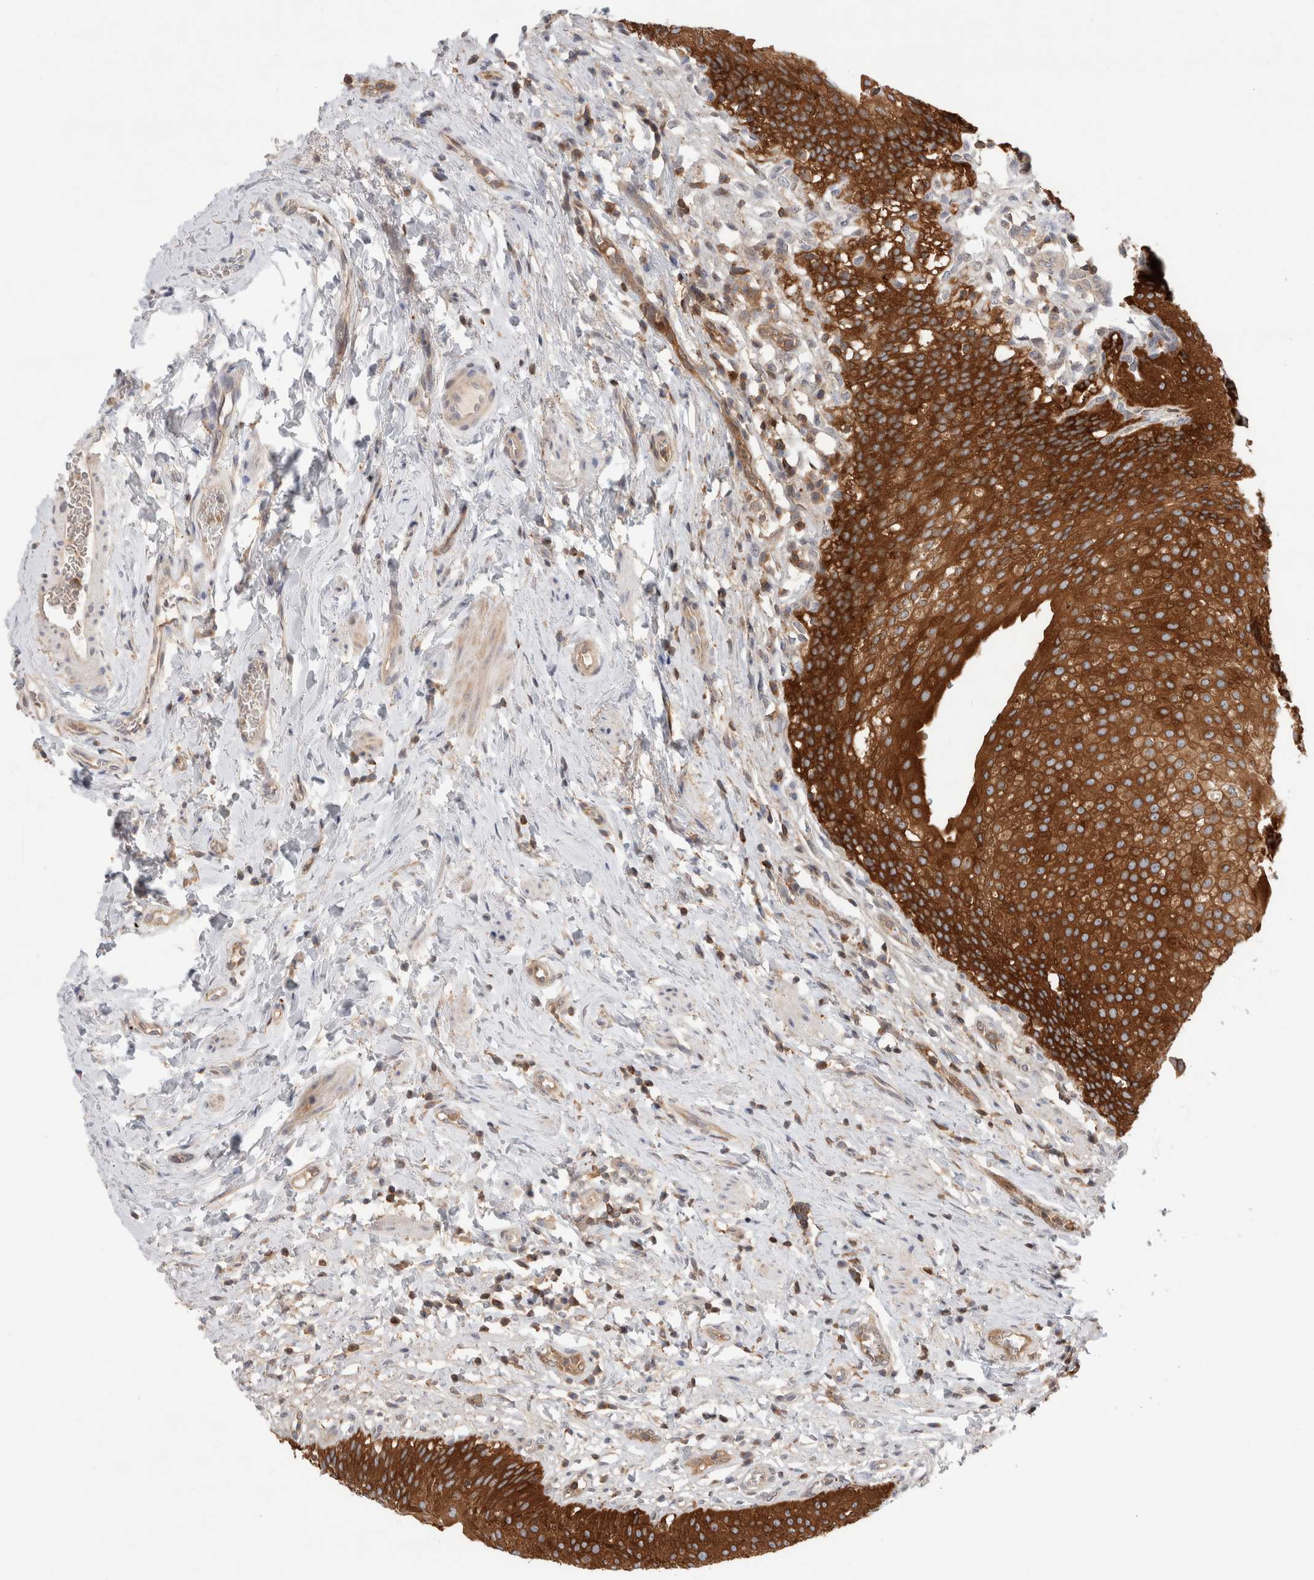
{"staining": {"intensity": "strong", "quantity": ">75%", "location": "cytoplasmic/membranous"}, "tissue": "urothelial cancer", "cell_type": "Tumor cells", "image_type": "cancer", "snomed": [{"axis": "morphology", "description": "Normal tissue, NOS"}, {"axis": "morphology", "description": "Urothelial carcinoma, Low grade"}, {"axis": "topography", "description": "Smooth muscle"}, {"axis": "topography", "description": "Urinary bladder"}], "caption": "Immunohistochemical staining of urothelial carcinoma (low-grade) exhibits high levels of strong cytoplasmic/membranous protein staining in approximately >75% of tumor cells.", "gene": "KLHL14", "patient": {"sex": "male", "age": 60}}